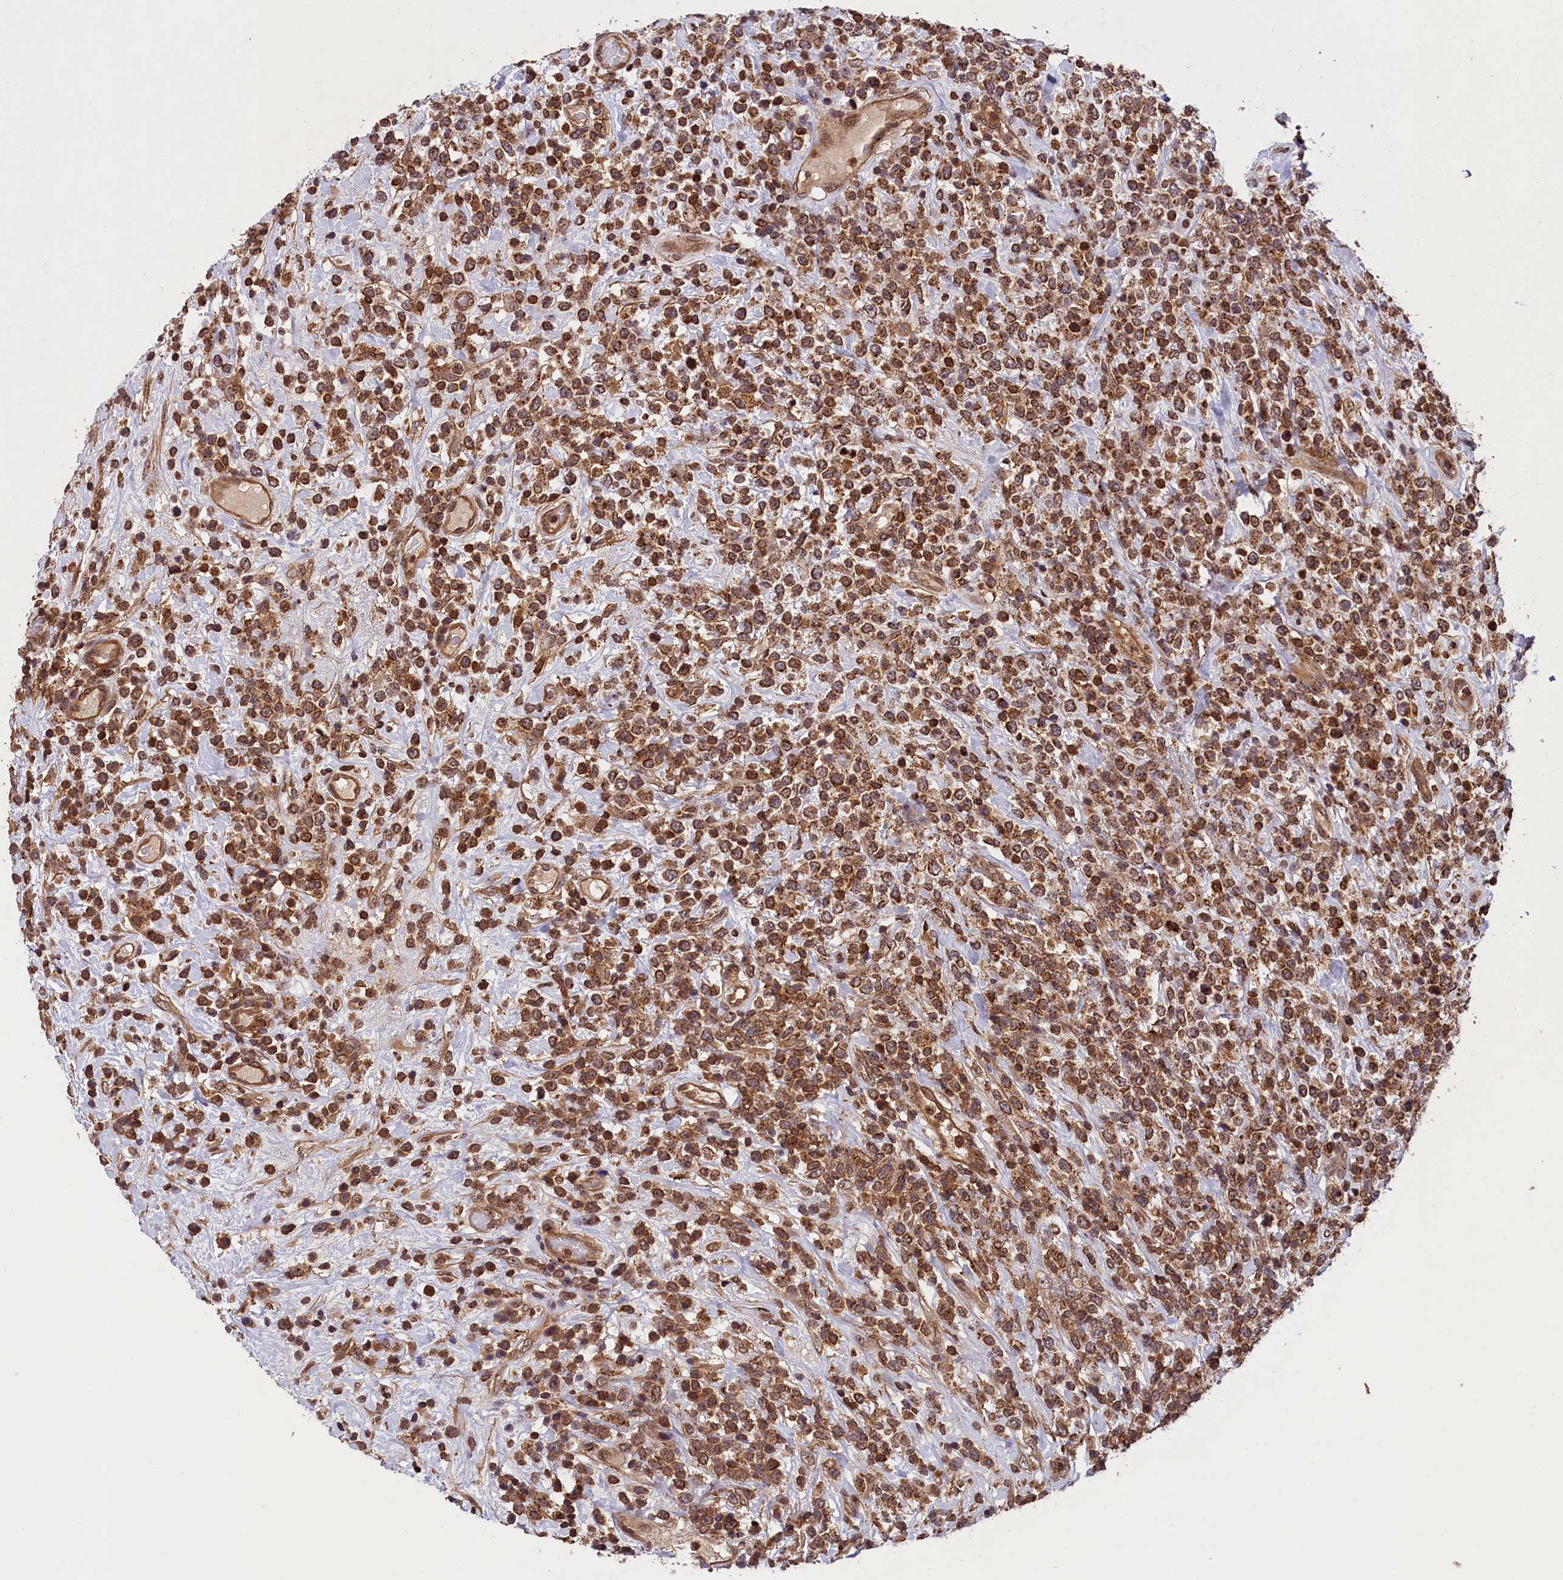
{"staining": {"intensity": "strong", "quantity": ">75%", "location": "cytoplasmic/membranous"}, "tissue": "lymphoma", "cell_type": "Tumor cells", "image_type": "cancer", "snomed": [{"axis": "morphology", "description": "Malignant lymphoma, non-Hodgkin's type, High grade"}, {"axis": "topography", "description": "Colon"}], "caption": "Approximately >75% of tumor cells in human lymphoma display strong cytoplasmic/membranous protein staining as visualized by brown immunohistochemical staining.", "gene": "IST1", "patient": {"sex": "female", "age": 53}}